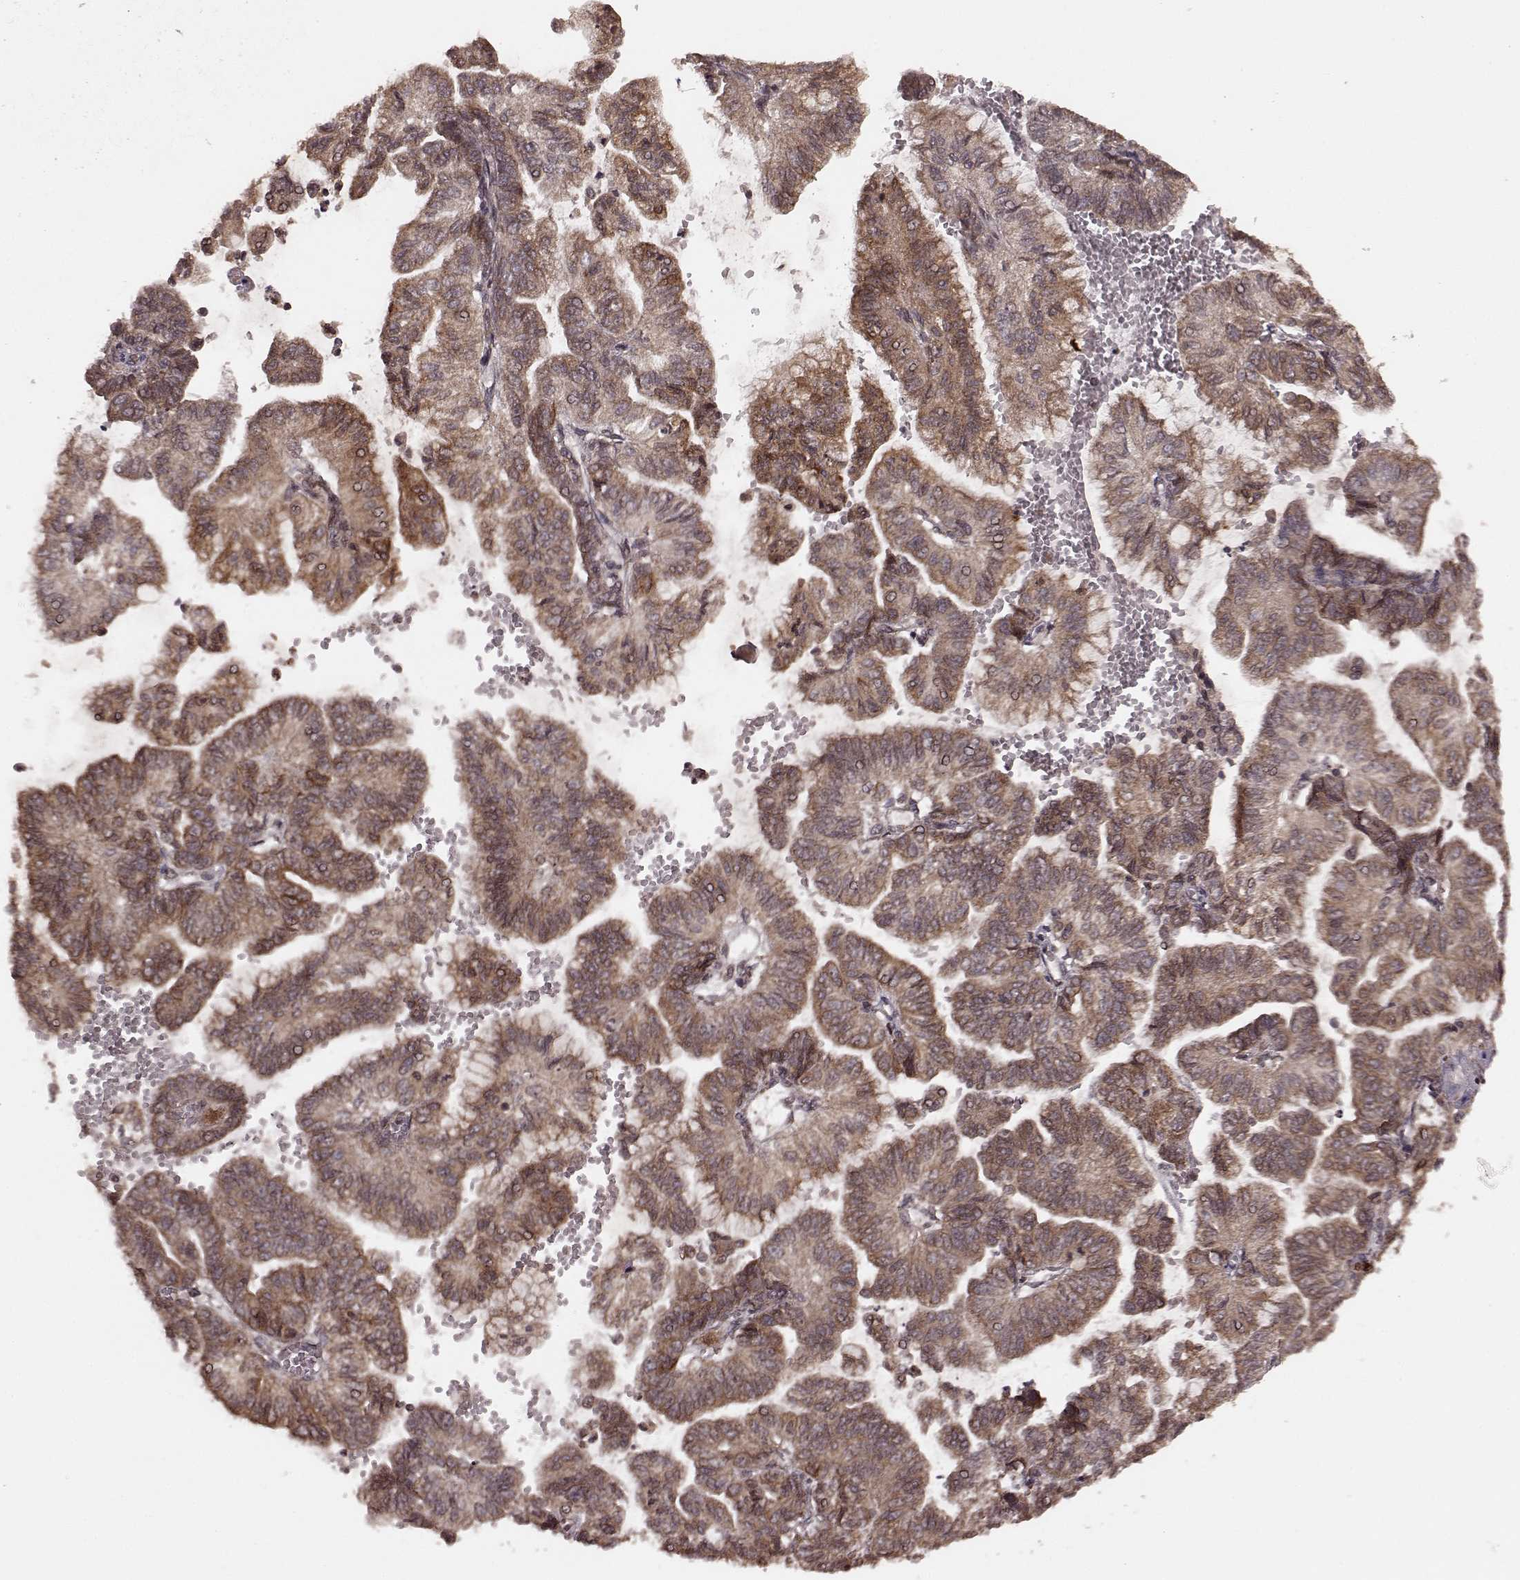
{"staining": {"intensity": "strong", "quantity": ">75%", "location": "cytoplasmic/membranous"}, "tissue": "stomach cancer", "cell_type": "Tumor cells", "image_type": "cancer", "snomed": [{"axis": "morphology", "description": "Adenocarcinoma, NOS"}, {"axis": "topography", "description": "Stomach"}], "caption": "Tumor cells demonstrate high levels of strong cytoplasmic/membranous positivity in about >75% of cells in adenocarcinoma (stomach).", "gene": "AGPAT1", "patient": {"sex": "male", "age": 83}}